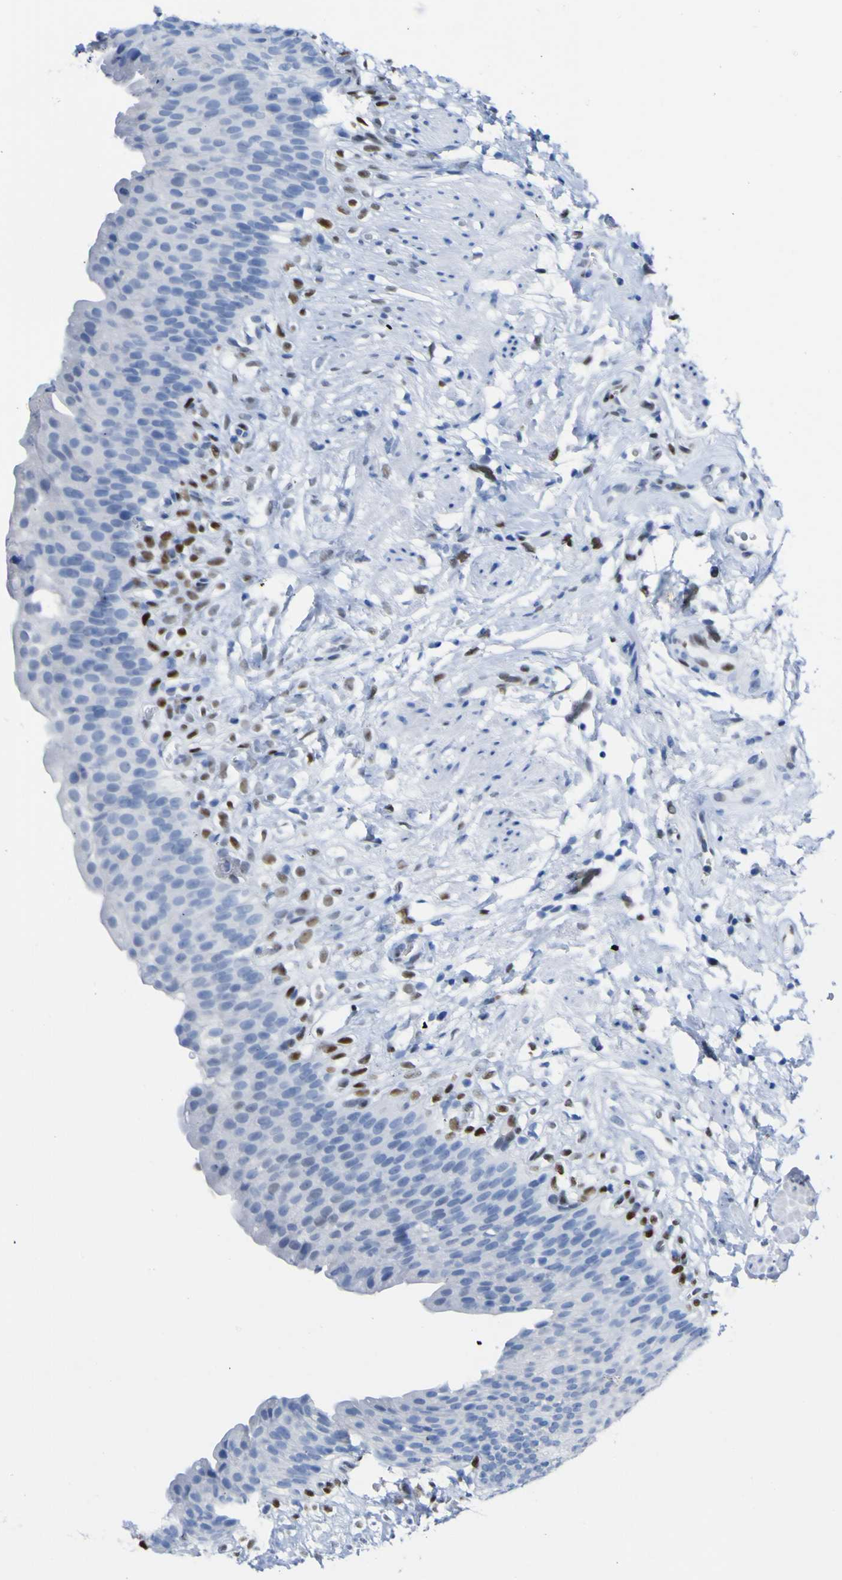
{"staining": {"intensity": "negative", "quantity": "none", "location": "none"}, "tissue": "urinary bladder", "cell_type": "Urothelial cells", "image_type": "normal", "snomed": [{"axis": "morphology", "description": "Normal tissue, NOS"}, {"axis": "topography", "description": "Urinary bladder"}], "caption": "An immunohistochemistry (IHC) photomicrograph of unremarkable urinary bladder is shown. There is no staining in urothelial cells of urinary bladder.", "gene": "DACH1", "patient": {"sex": "female", "age": 79}}